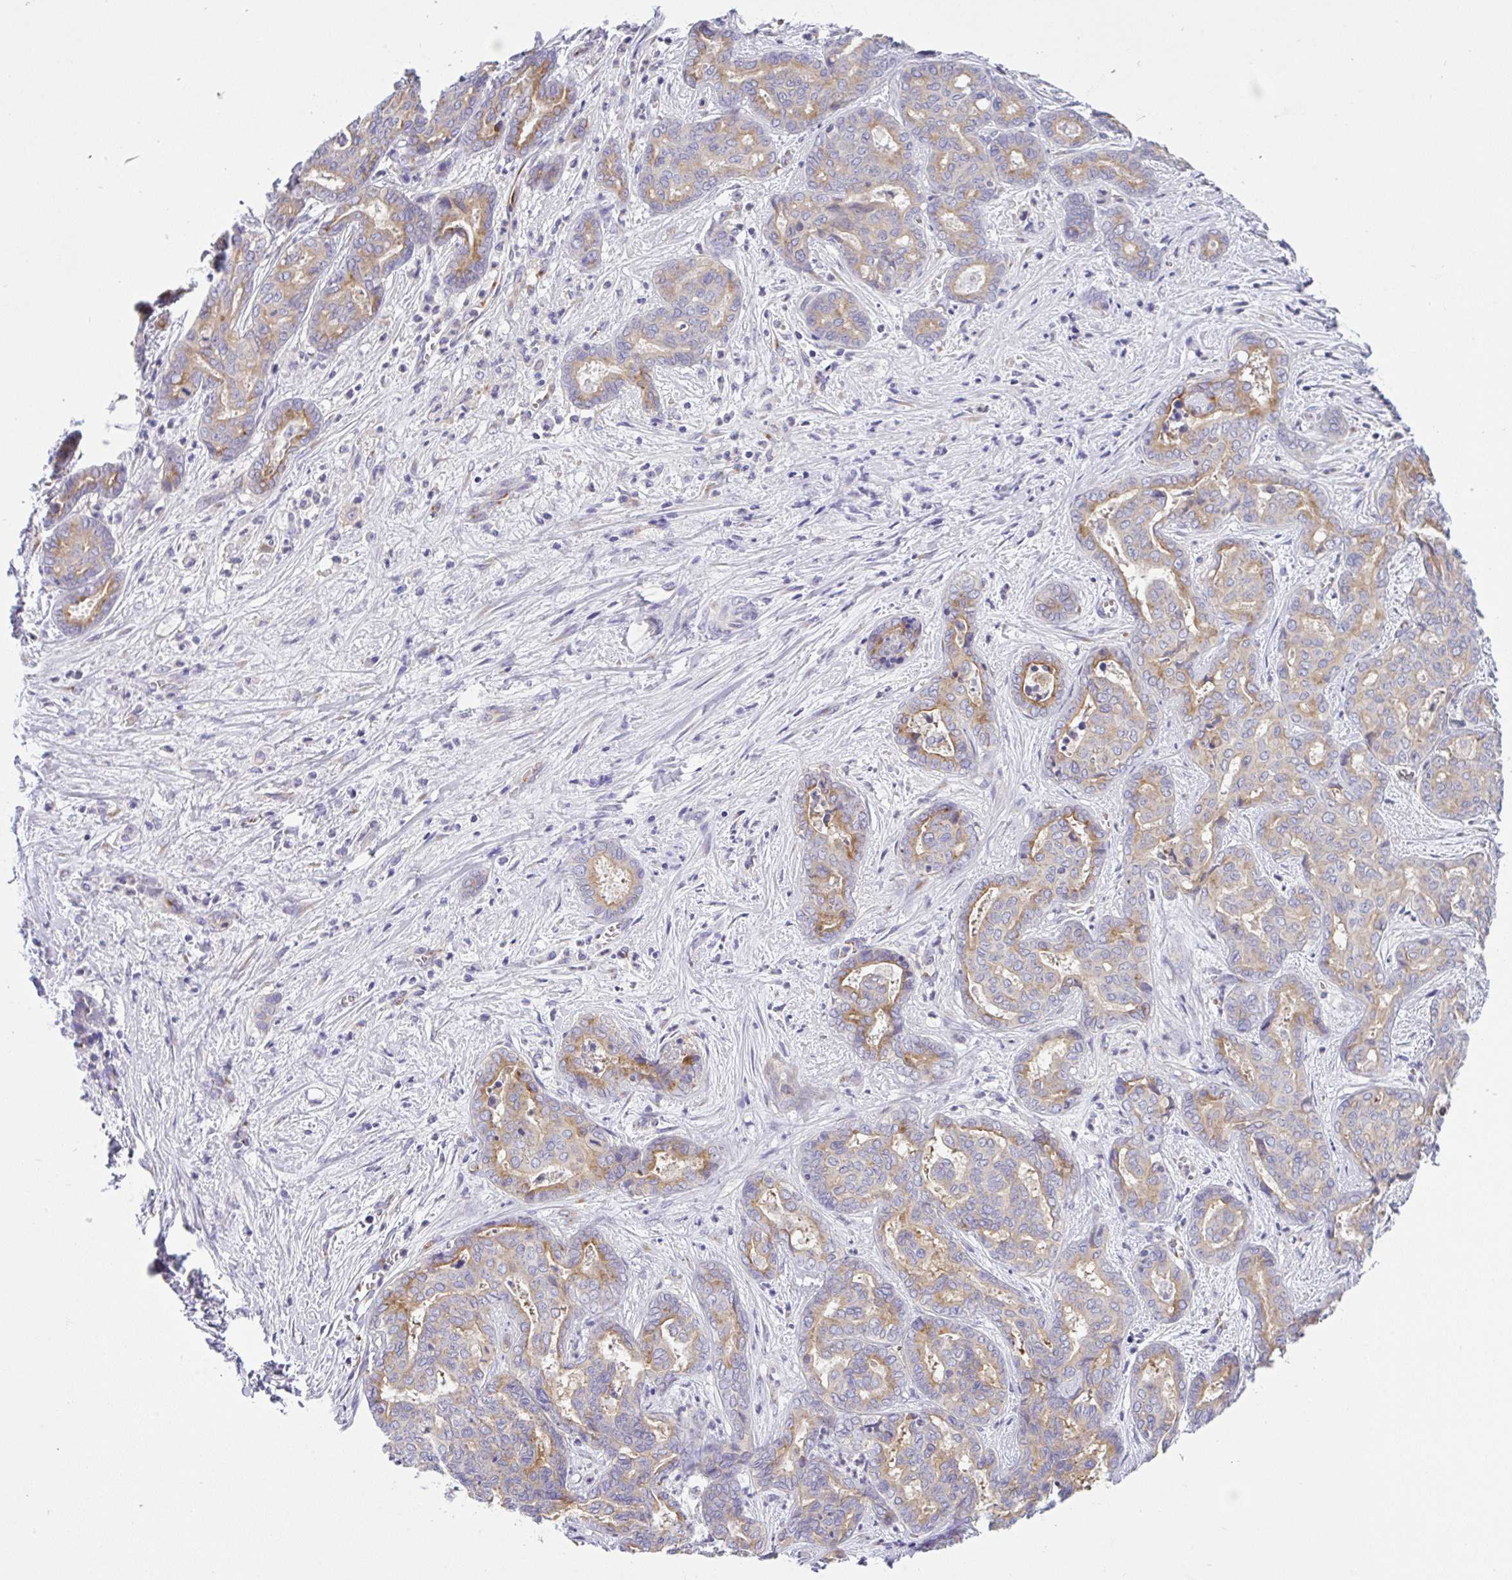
{"staining": {"intensity": "moderate", "quantity": "25%-75%", "location": "cytoplasmic/membranous"}, "tissue": "liver cancer", "cell_type": "Tumor cells", "image_type": "cancer", "snomed": [{"axis": "morphology", "description": "Cholangiocarcinoma"}, {"axis": "topography", "description": "Liver"}], "caption": "Liver cancer was stained to show a protein in brown. There is medium levels of moderate cytoplasmic/membranous expression in approximately 25%-75% of tumor cells. (Brightfield microscopy of DAB IHC at high magnification).", "gene": "FAM177A1", "patient": {"sex": "female", "age": 64}}